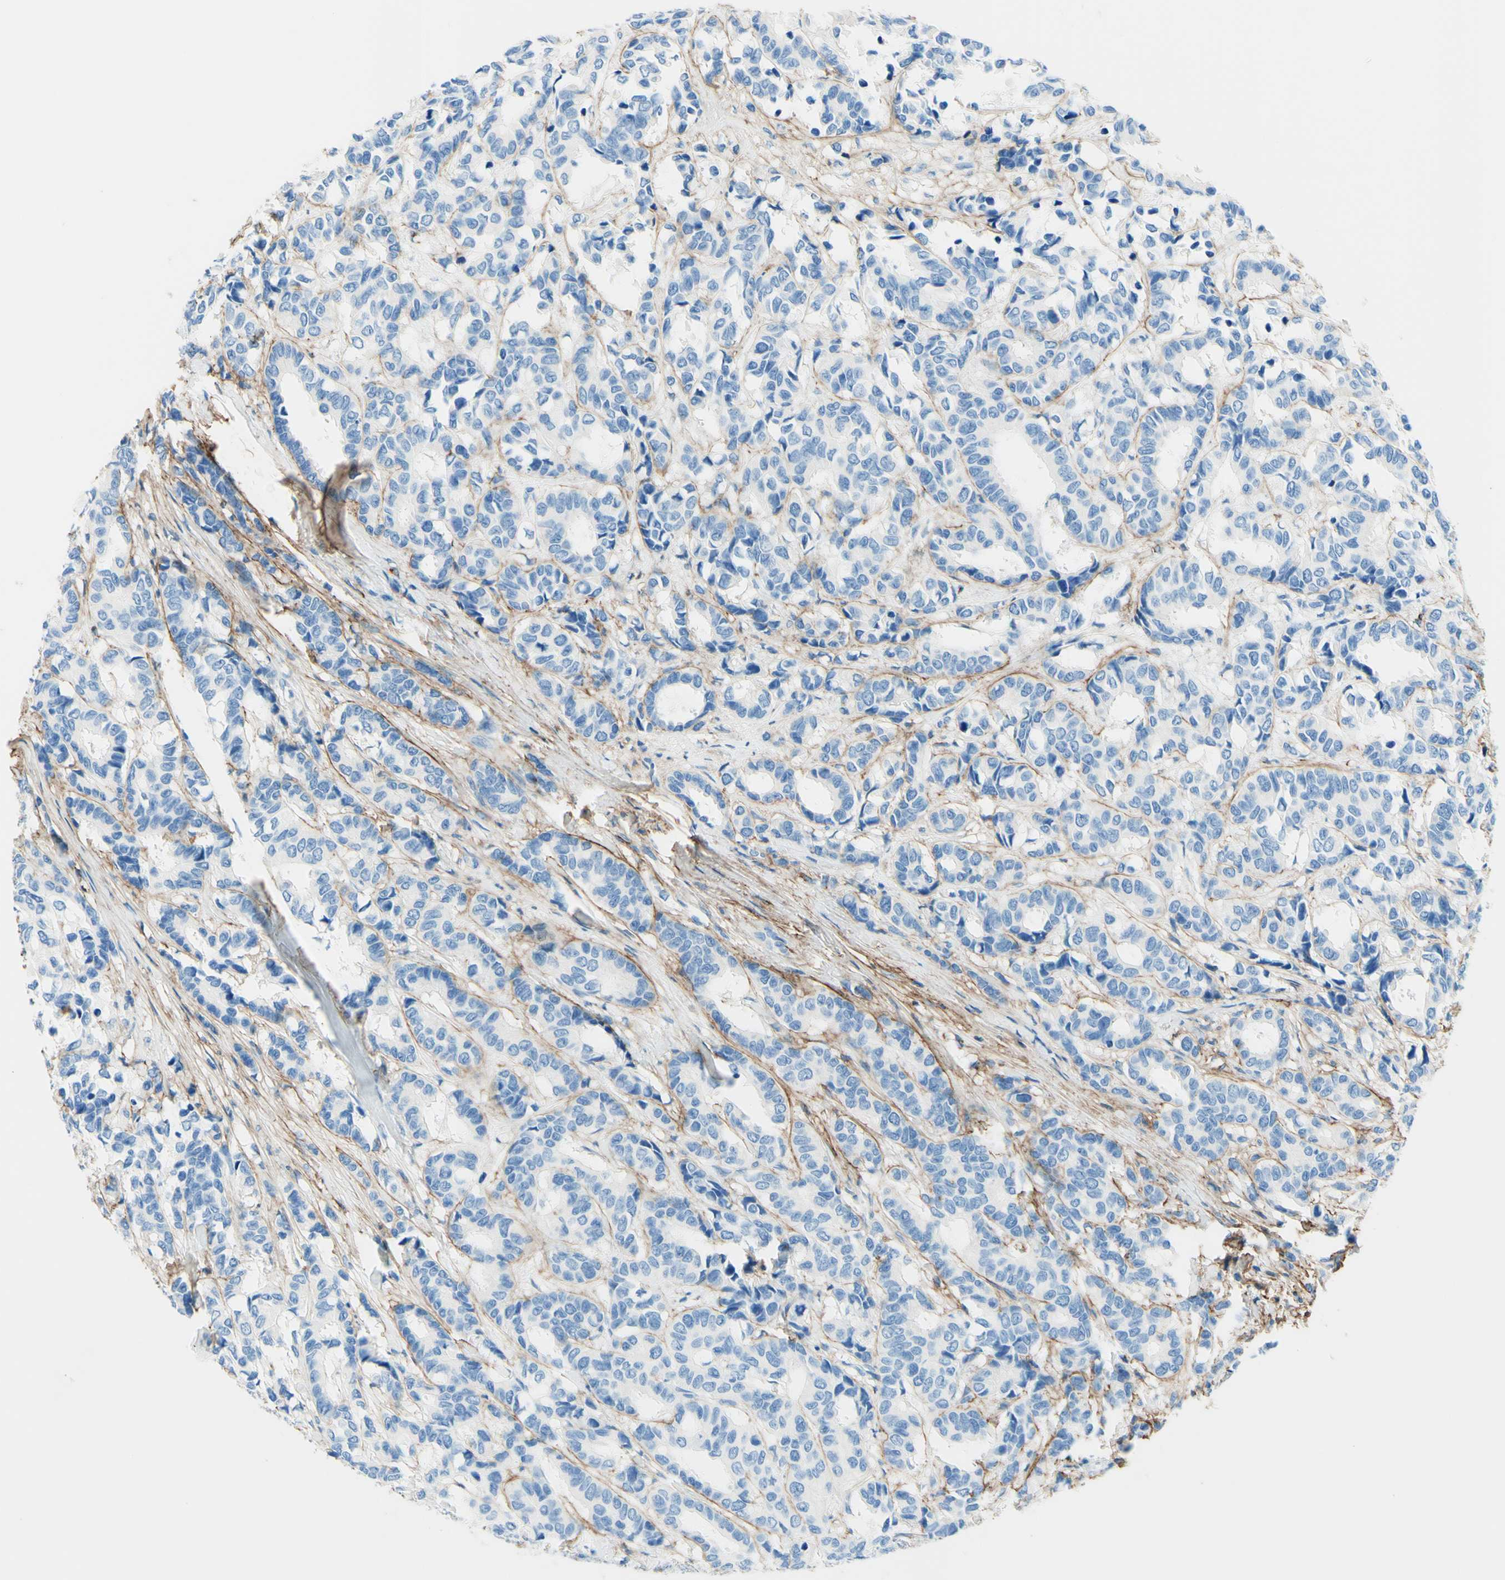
{"staining": {"intensity": "negative", "quantity": "none", "location": "none"}, "tissue": "breast cancer", "cell_type": "Tumor cells", "image_type": "cancer", "snomed": [{"axis": "morphology", "description": "Duct carcinoma"}, {"axis": "topography", "description": "Breast"}], "caption": "There is no significant positivity in tumor cells of breast cancer (invasive ductal carcinoma).", "gene": "MFAP5", "patient": {"sex": "female", "age": 87}}